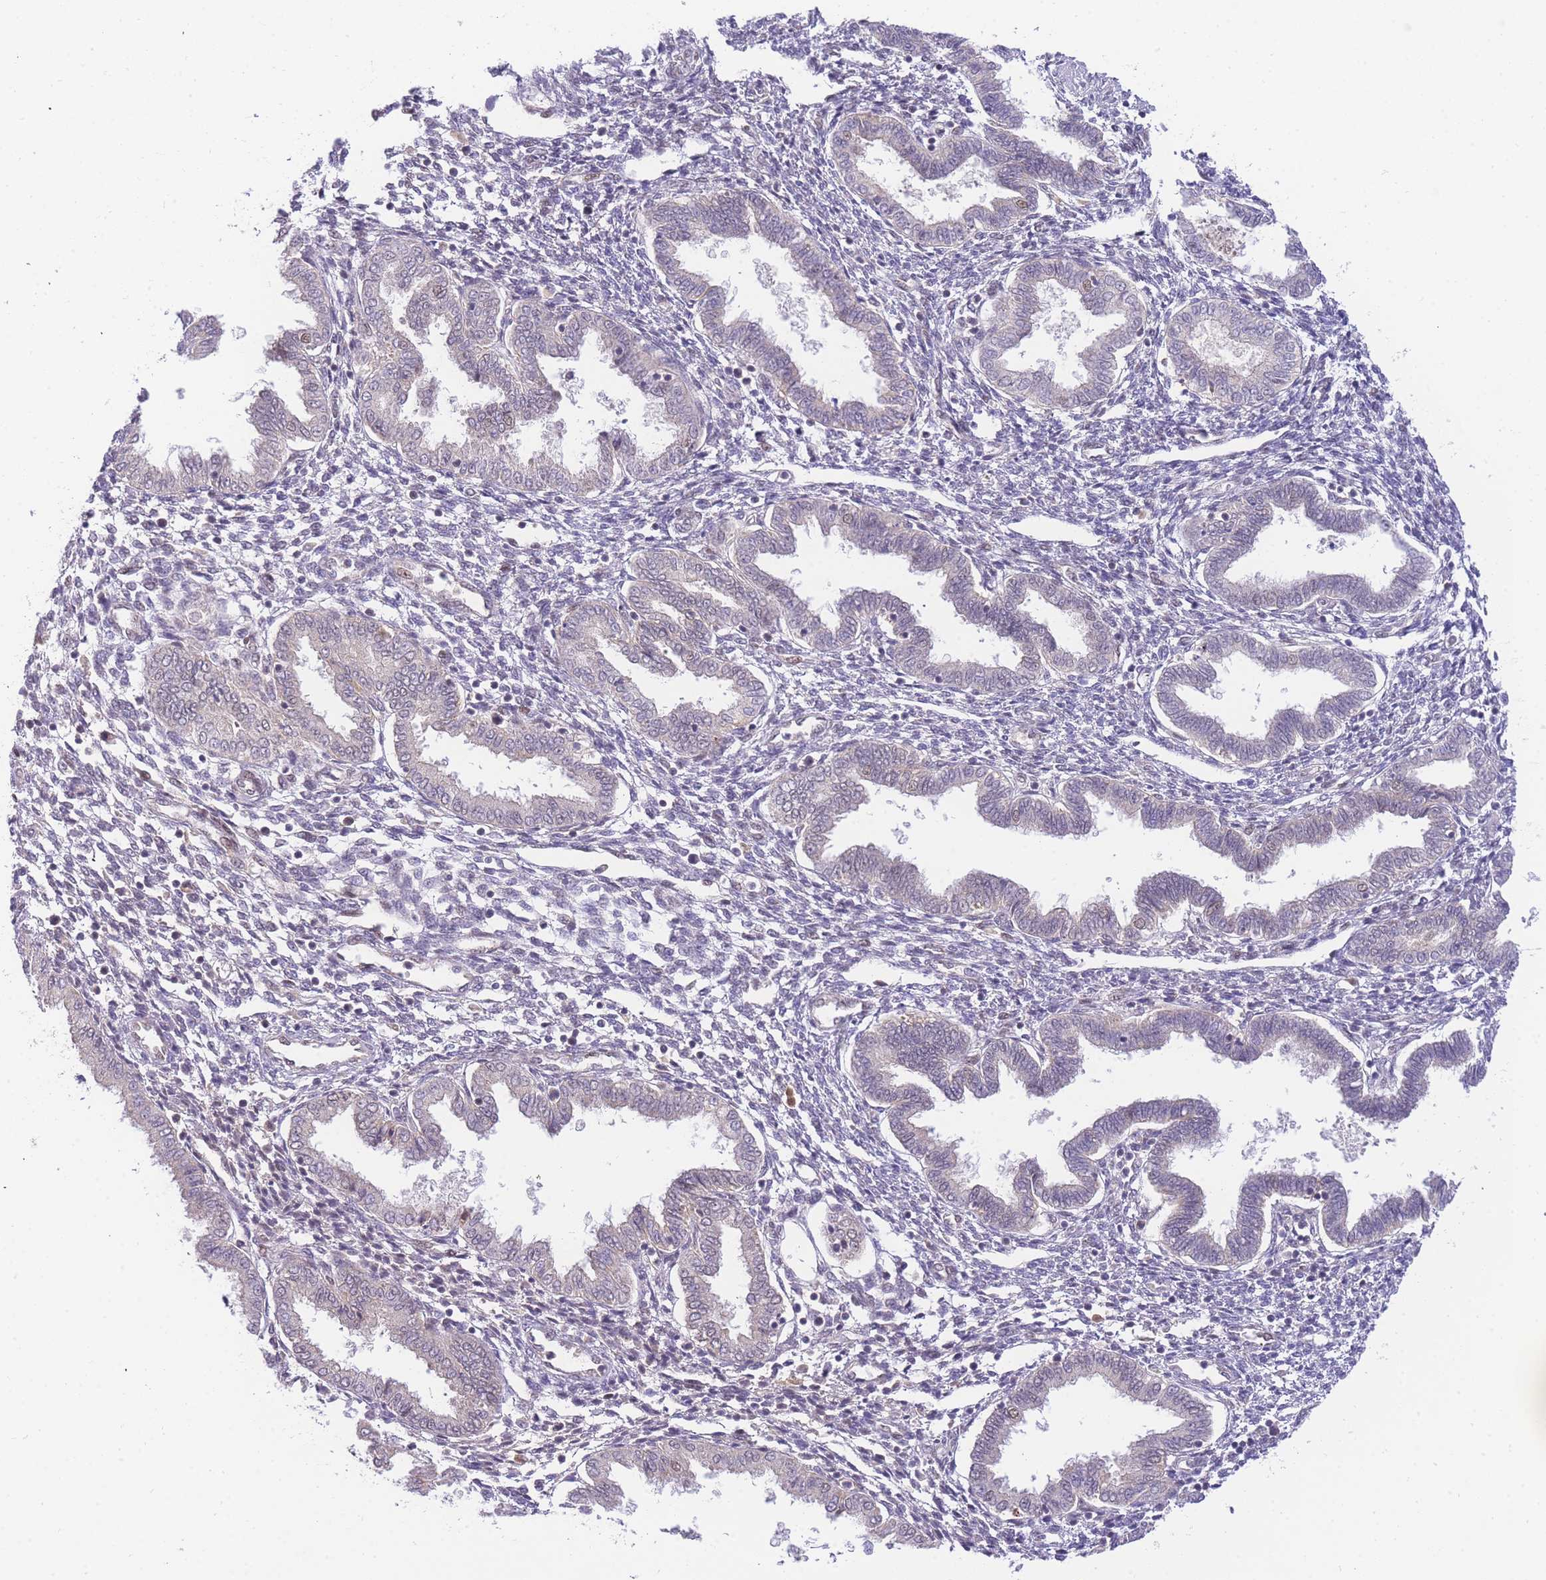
{"staining": {"intensity": "moderate", "quantity": "<25%", "location": "nuclear"}, "tissue": "endometrium", "cell_type": "Cells in endometrial stroma", "image_type": "normal", "snomed": [{"axis": "morphology", "description": "Normal tissue, NOS"}, {"axis": "topography", "description": "Endometrium"}], "caption": "Cells in endometrial stroma exhibit low levels of moderate nuclear expression in about <25% of cells in unremarkable human endometrium.", "gene": "PUS10", "patient": {"sex": "female", "age": 33}}